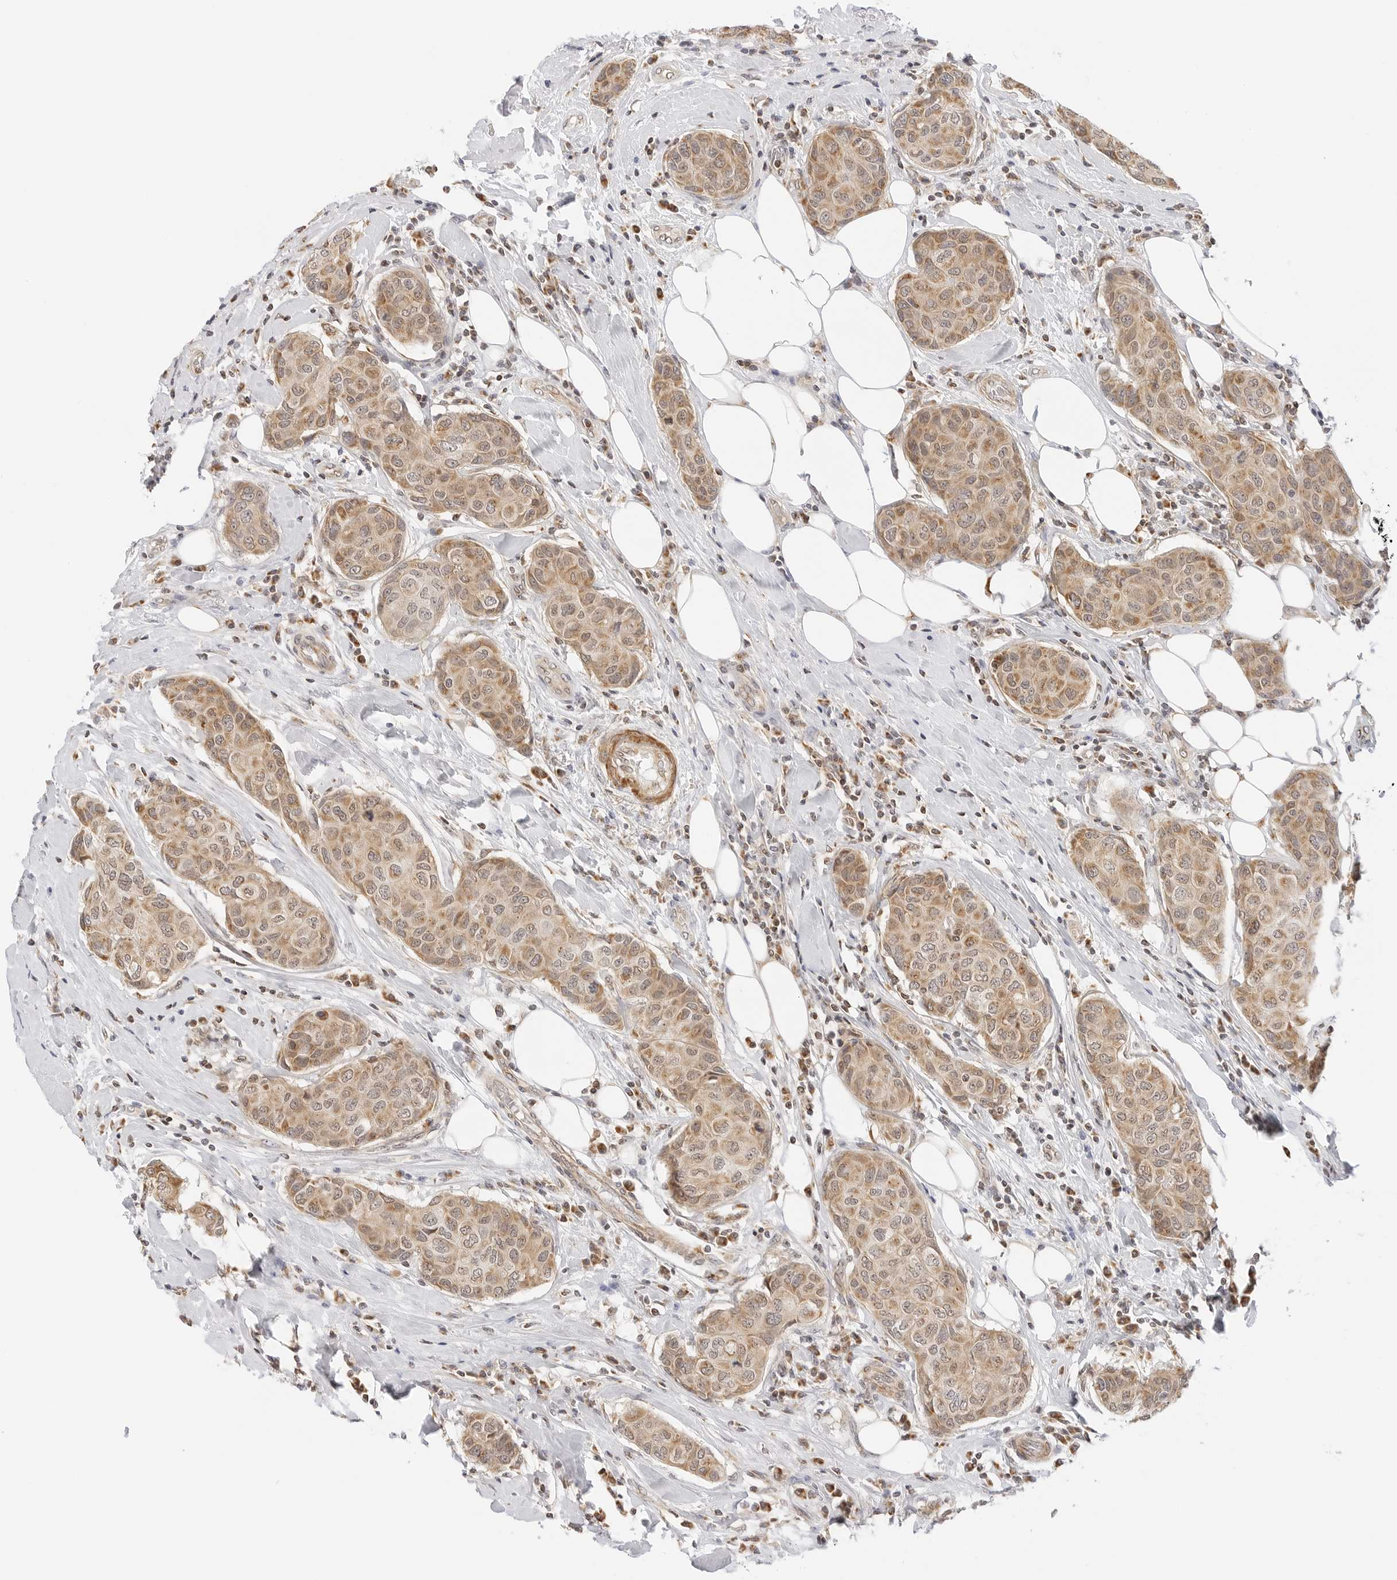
{"staining": {"intensity": "moderate", "quantity": ">75%", "location": "cytoplasmic/membranous"}, "tissue": "breast cancer", "cell_type": "Tumor cells", "image_type": "cancer", "snomed": [{"axis": "morphology", "description": "Duct carcinoma"}, {"axis": "topography", "description": "Breast"}], "caption": "IHC of breast cancer (intraductal carcinoma) exhibits medium levels of moderate cytoplasmic/membranous staining in about >75% of tumor cells. (Brightfield microscopy of DAB IHC at high magnification).", "gene": "GORAB", "patient": {"sex": "female", "age": 80}}